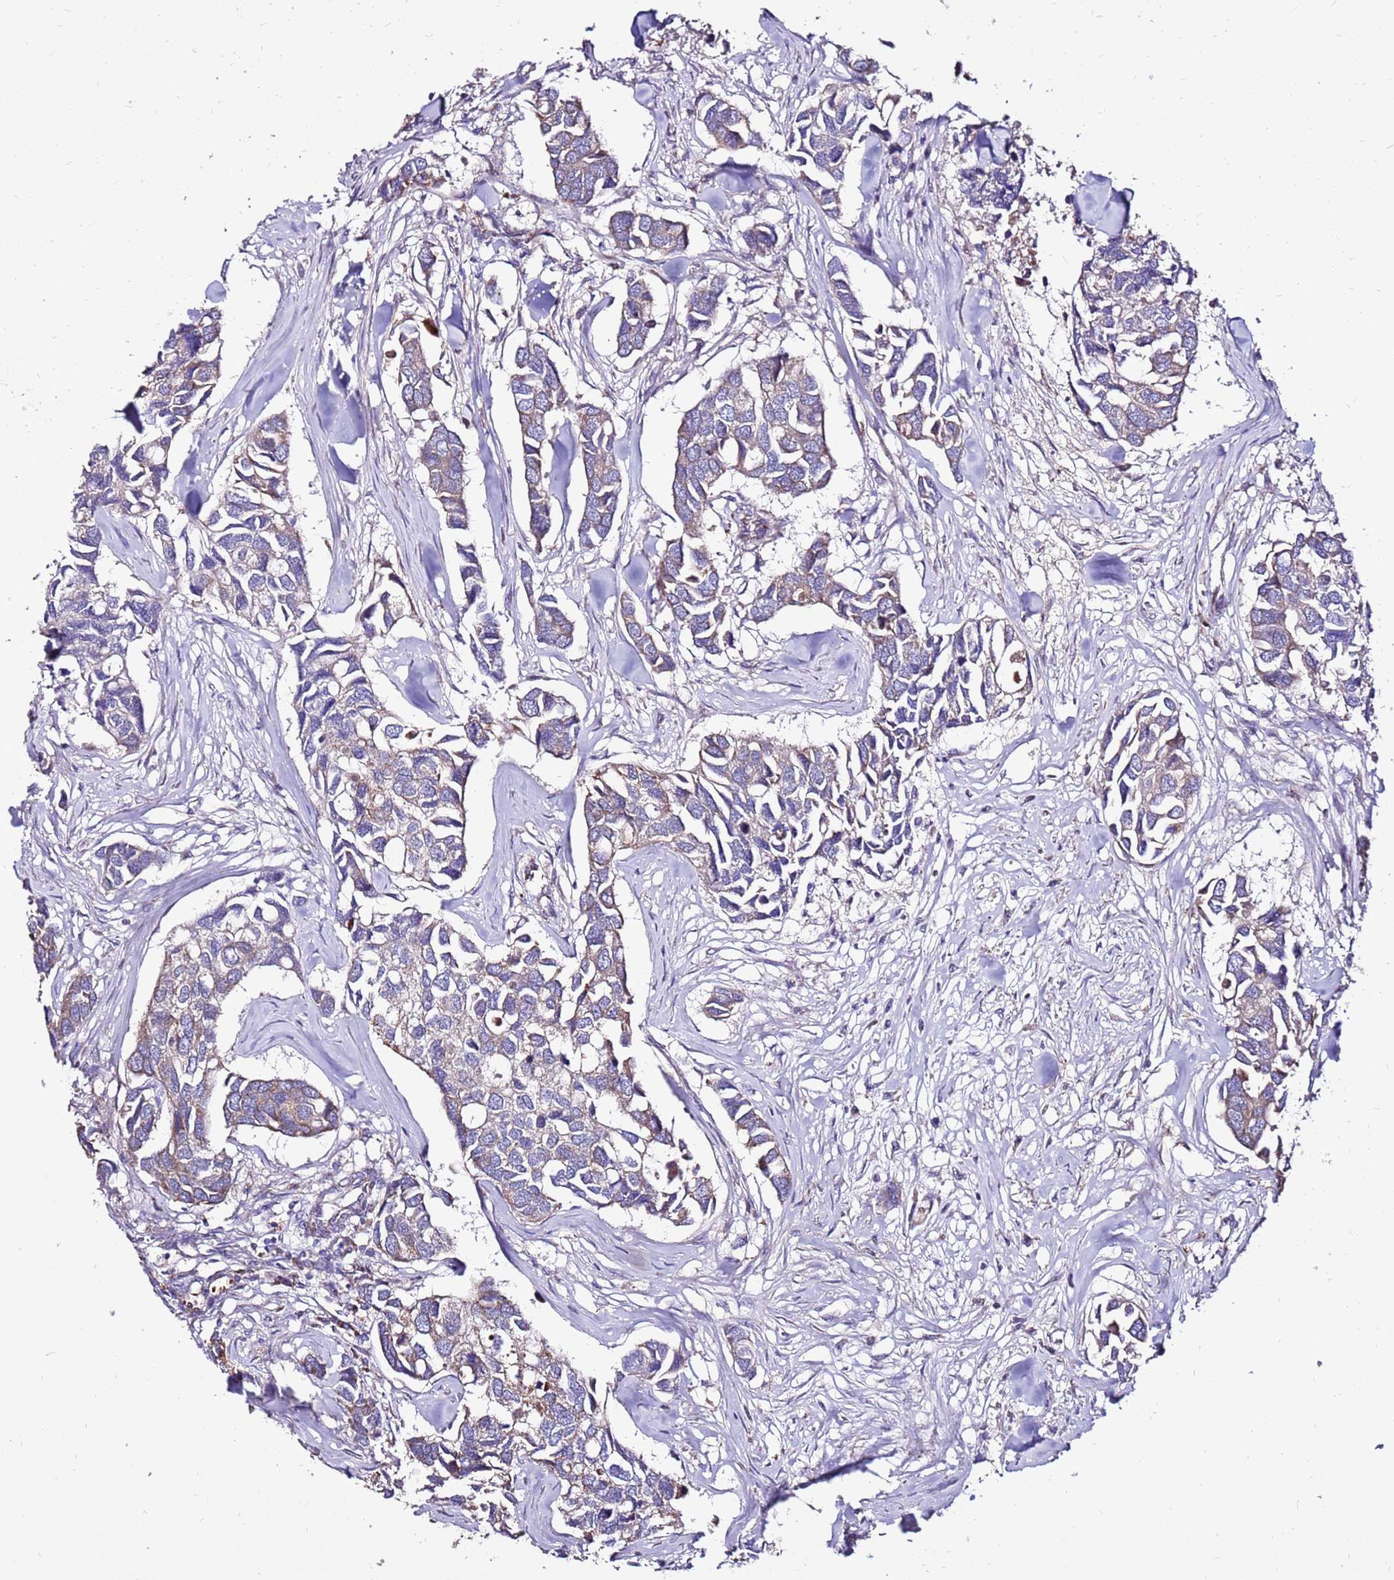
{"staining": {"intensity": "weak", "quantity": "25%-75%", "location": "cytoplasmic/membranous"}, "tissue": "breast cancer", "cell_type": "Tumor cells", "image_type": "cancer", "snomed": [{"axis": "morphology", "description": "Duct carcinoma"}, {"axis": "topography", "description": "Breast"}], "caption": "Protein expression by immunohistochemistry (IHC) exhibits weak cytoplasmic/membranous staining in about 25%-75% of tumor cells in breast cancer.", "gene": "SPSB3", "patient": {"sex": "female", "age": 83}}